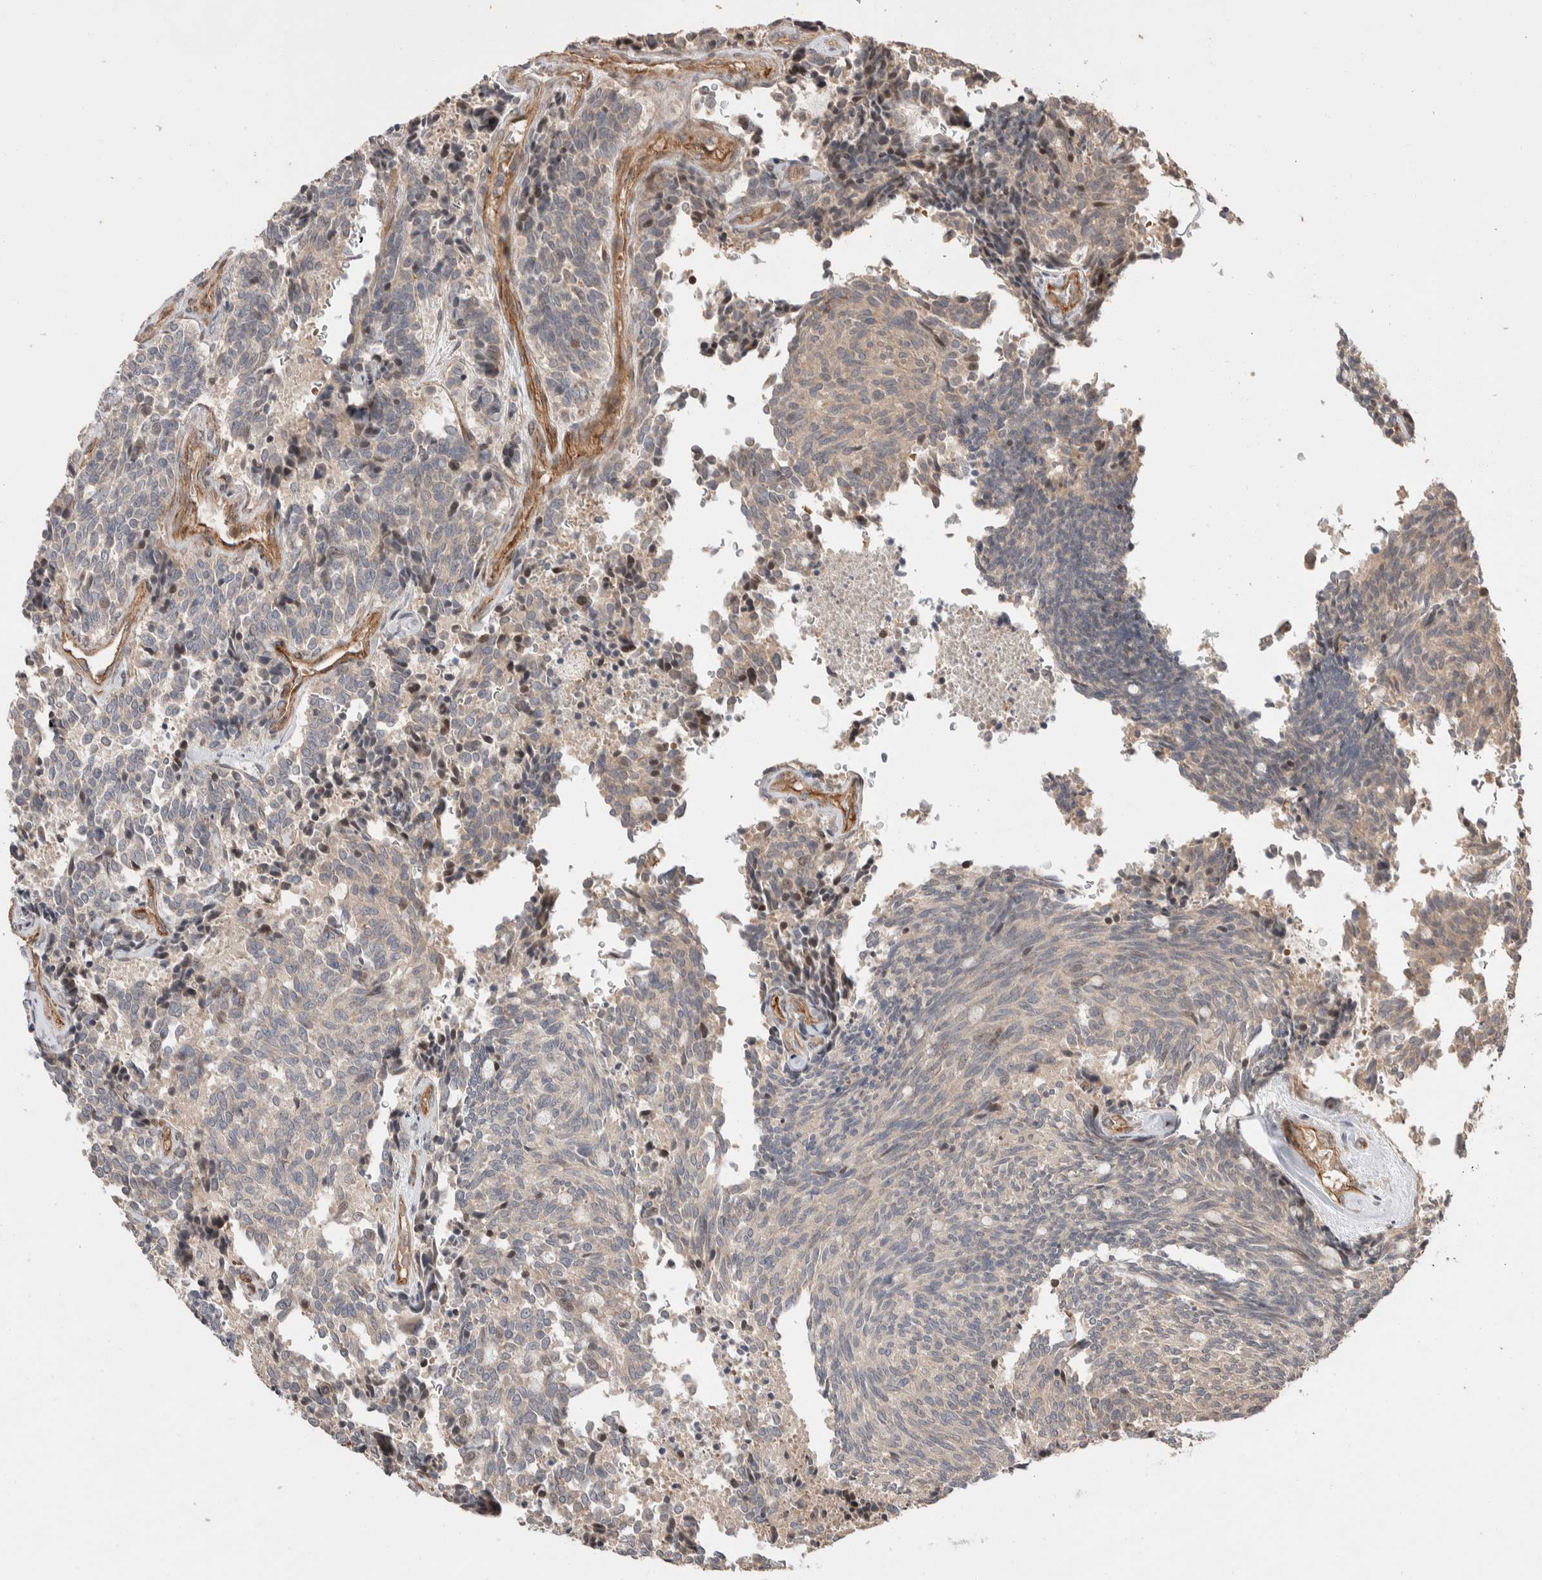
{"staining": {"intensity": "weak", "quantity": "<25%", "location": "cytoplasmic/membranous"}, "tissue": "carcinoid", "cell_type": "Tumor cells", "image_type": "cancer", "snomed": [{"axis": "morphology", "description": "Carcinoid, malignant, NOS"}, {"axis": "topography", "description": "Pancreas"}], "caption": "There is no significant expression in tumor cells of carcinoid.", "gene": "ERC1", "patient": {"sex": "female", "age": 54}}